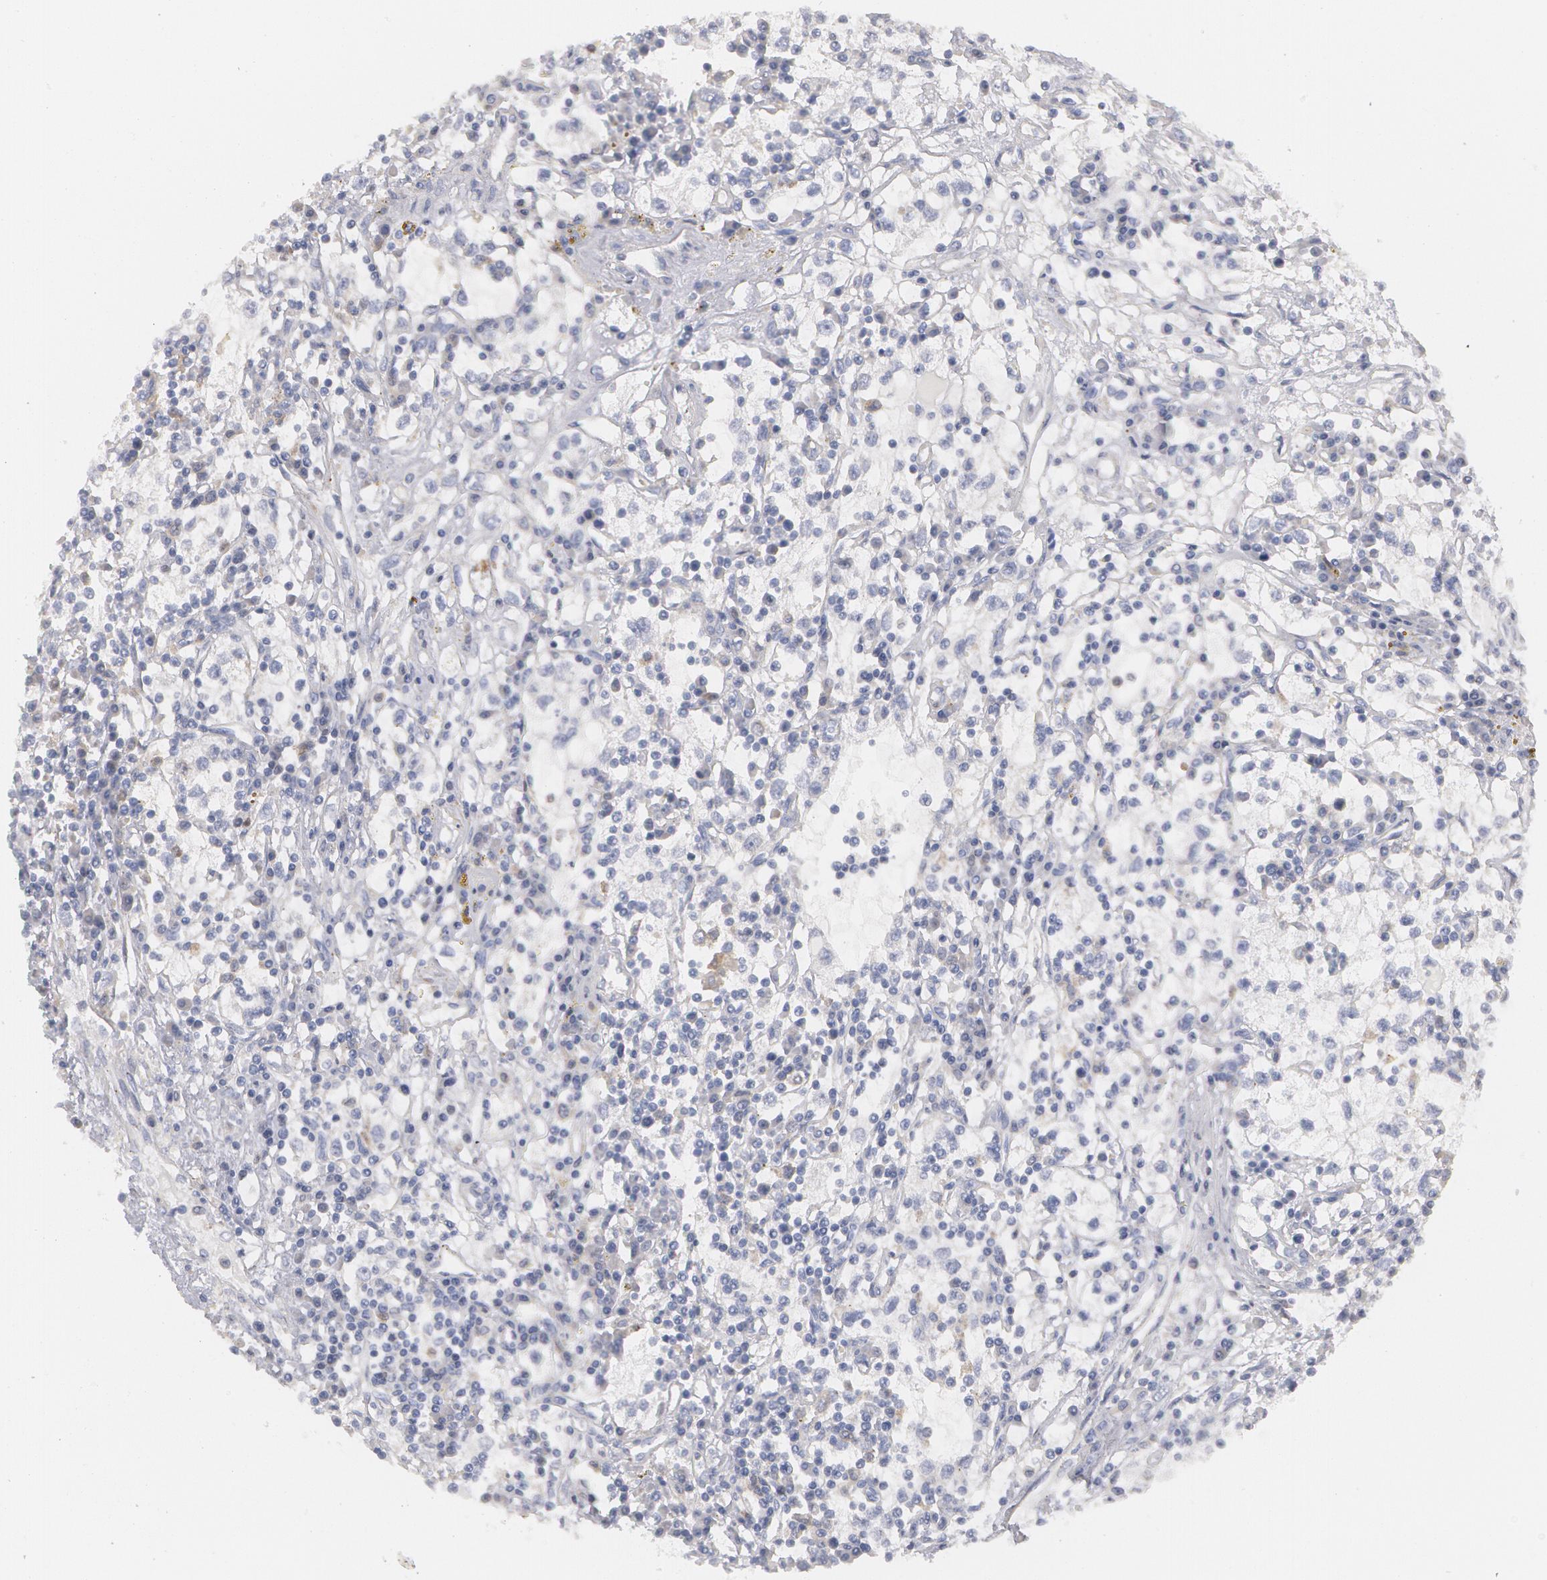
{"staining": {"intensity": "negative", "quantity": "none", "location": "none"}, "tissue": "renal cancer", "cell_type": "Tumor cells", "image_type": "cancer", "snomed": [{"axis": "morphology", "description": "Adenocarcinoma, NOS"}, {"axis": "topography", "description": "Kidney"}], "caption": "Immunohistochemical staining of human renal adenocarcinoma displays no significant positivity in tumor cells.", "gene": "SYK", "patient": {"sex": "male", "age": 82}}